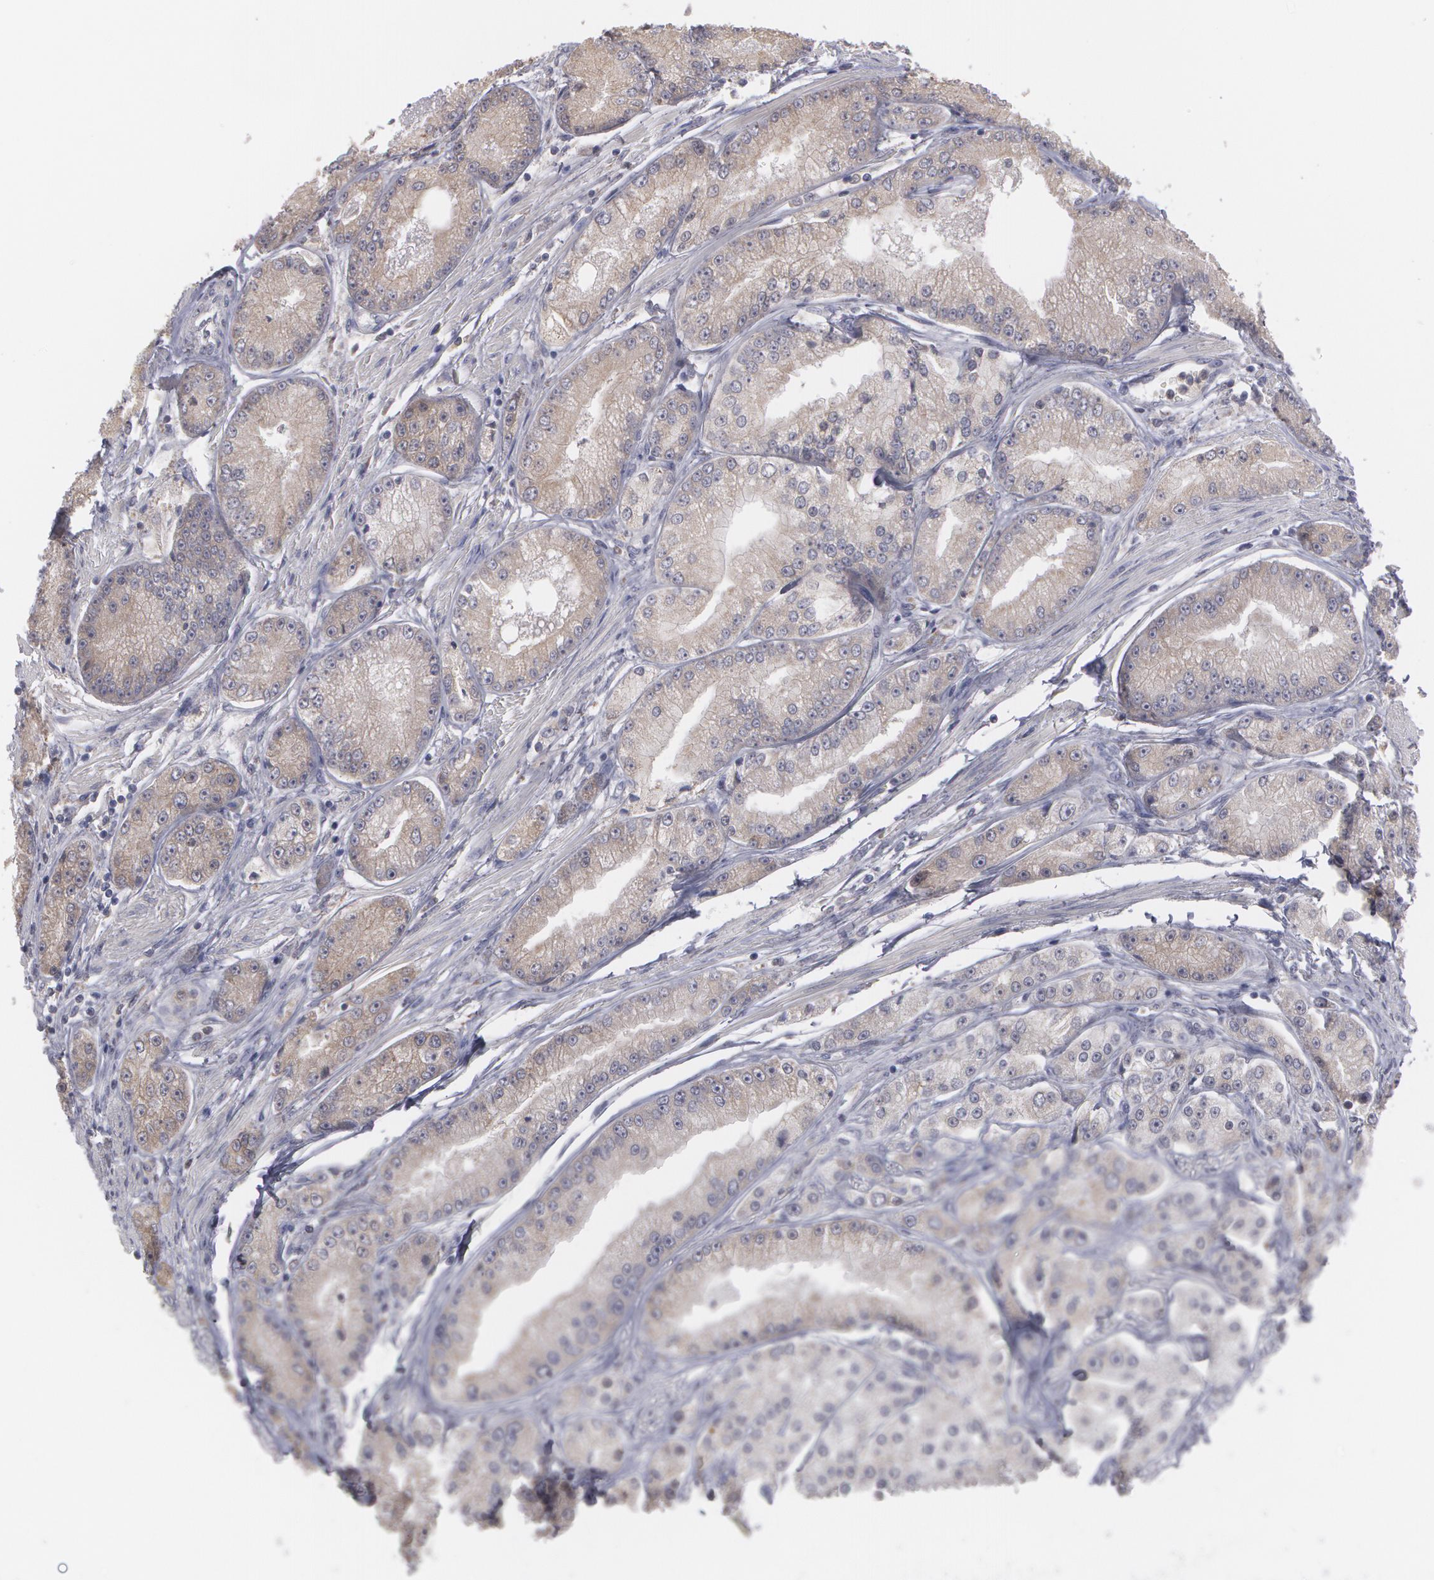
{"staining": {"intensity": "weak", "quantity": ">75%", "location": "cytoplasmic/membranous"}, "tissue": "prostate cancer", "cell_type": "Tumor cells", "image_type": "cancer", "snomed": [{"axis": "morphology", "description": "Adenocarcinoma, Medium grade"}, {"axis": "topography", "description": "Prostate"}], "caption": "Human prostate cancer (adenocarcinoma (medium-grade)) stained for a protein (brown) reveals weak cytoplasmic/membranous positive positivity in approximately >75% of tumor cells.", "gene": "MTHFD1", "patient": {"sex": "male", "age": 72}}